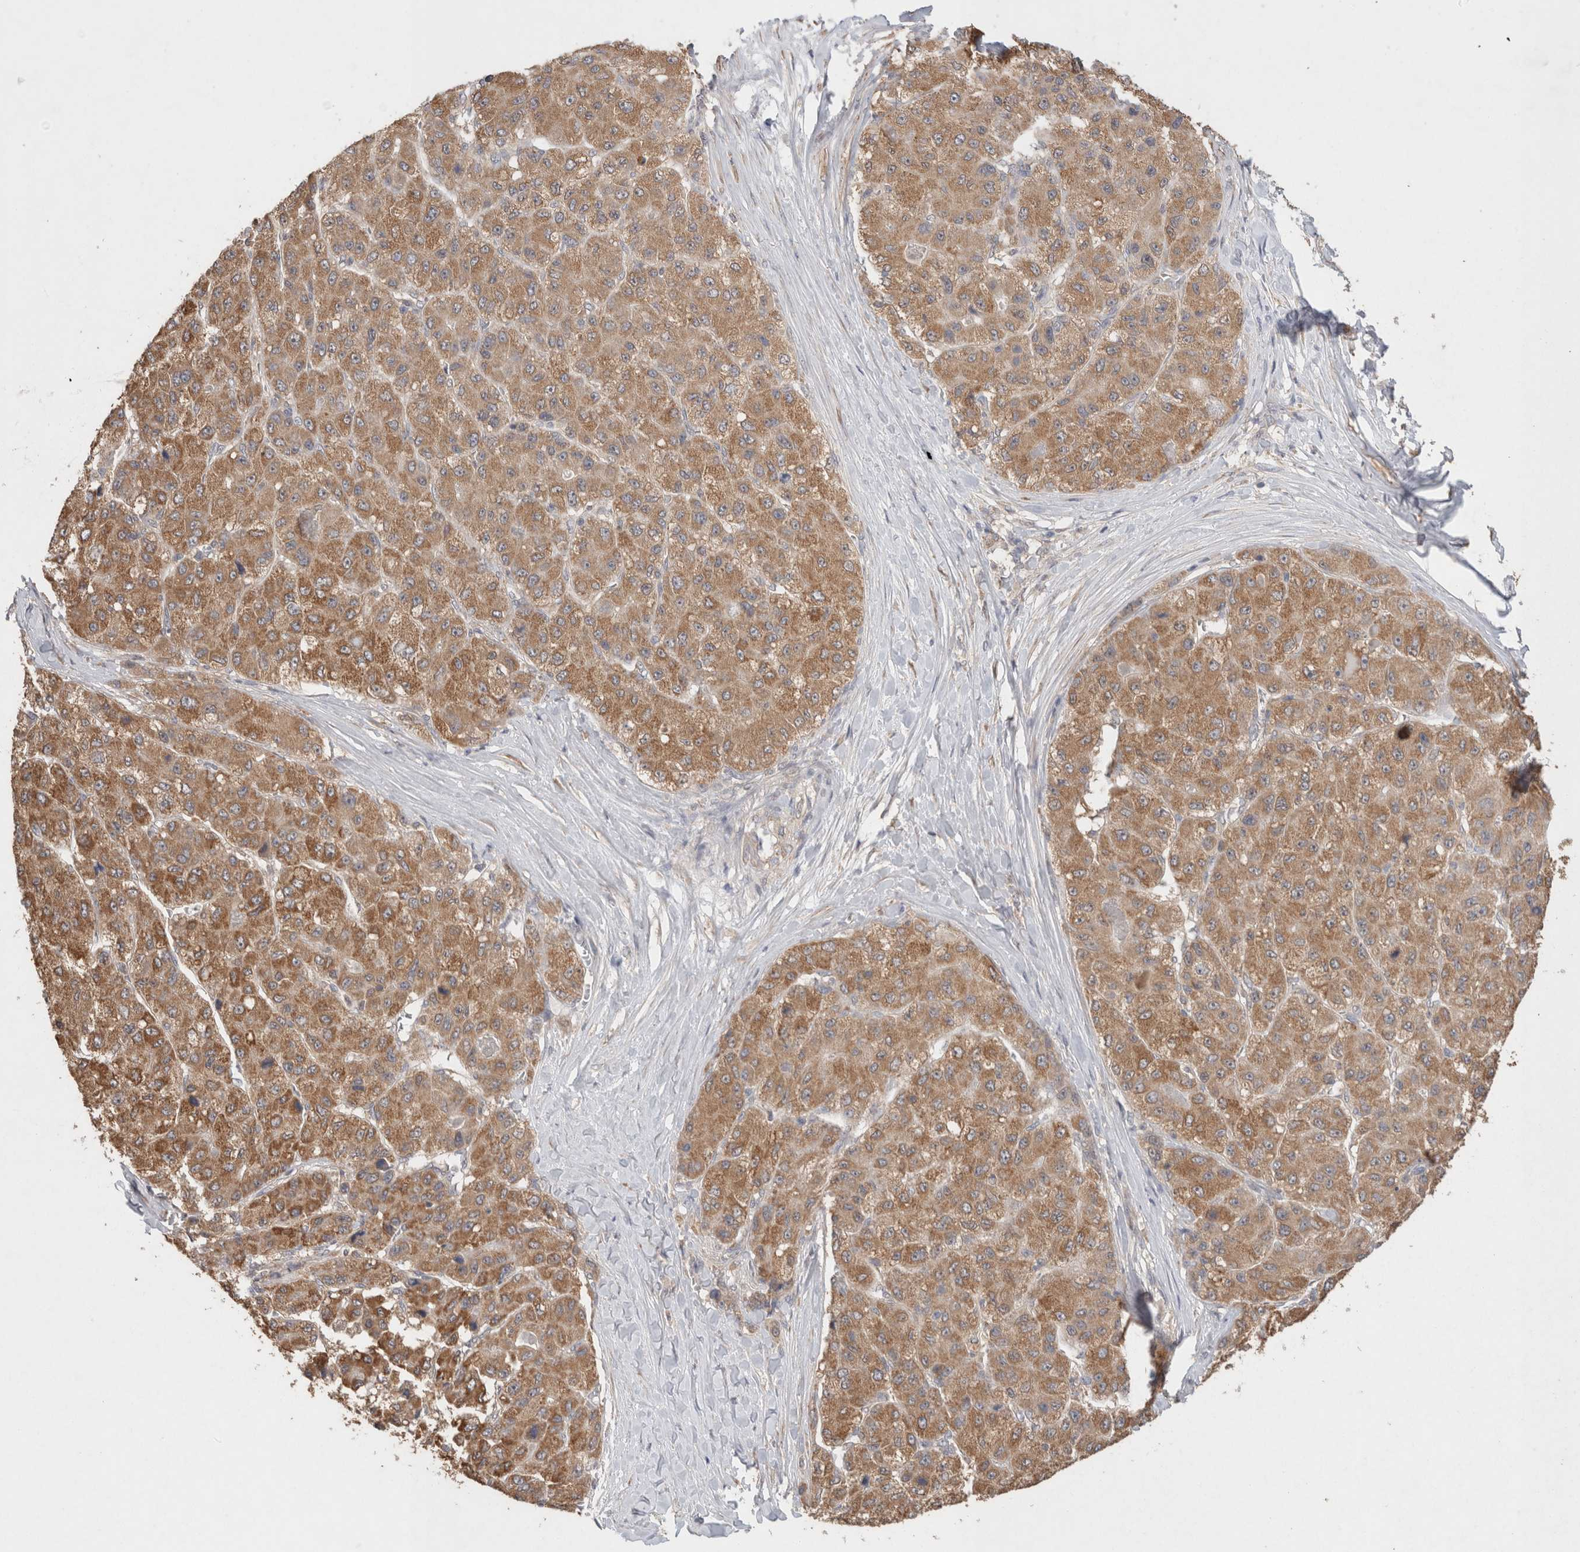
{"staining": {"intensity": "moderate", "quantity": ">75%", "location": "cytoplasmic/membranous"}, "tissue": "liver cancer", "cell_type": "Tumor cells", "image_type": "cancer", "snomed": [{"axis": "morphology", "description": "Carcinoma, Hepatocellular, NOS"}, {"axis": "topography", "description": "Liver"}], "caption": "This micrograph exhibits immunohistochemistry (IHC) staining of human liver cancer, with medium moderate cytoplasmic/membranous expression in about >75% of tumor cells.", "gene": "RAB14", "patient": {"sex": "male", "age": 80}}